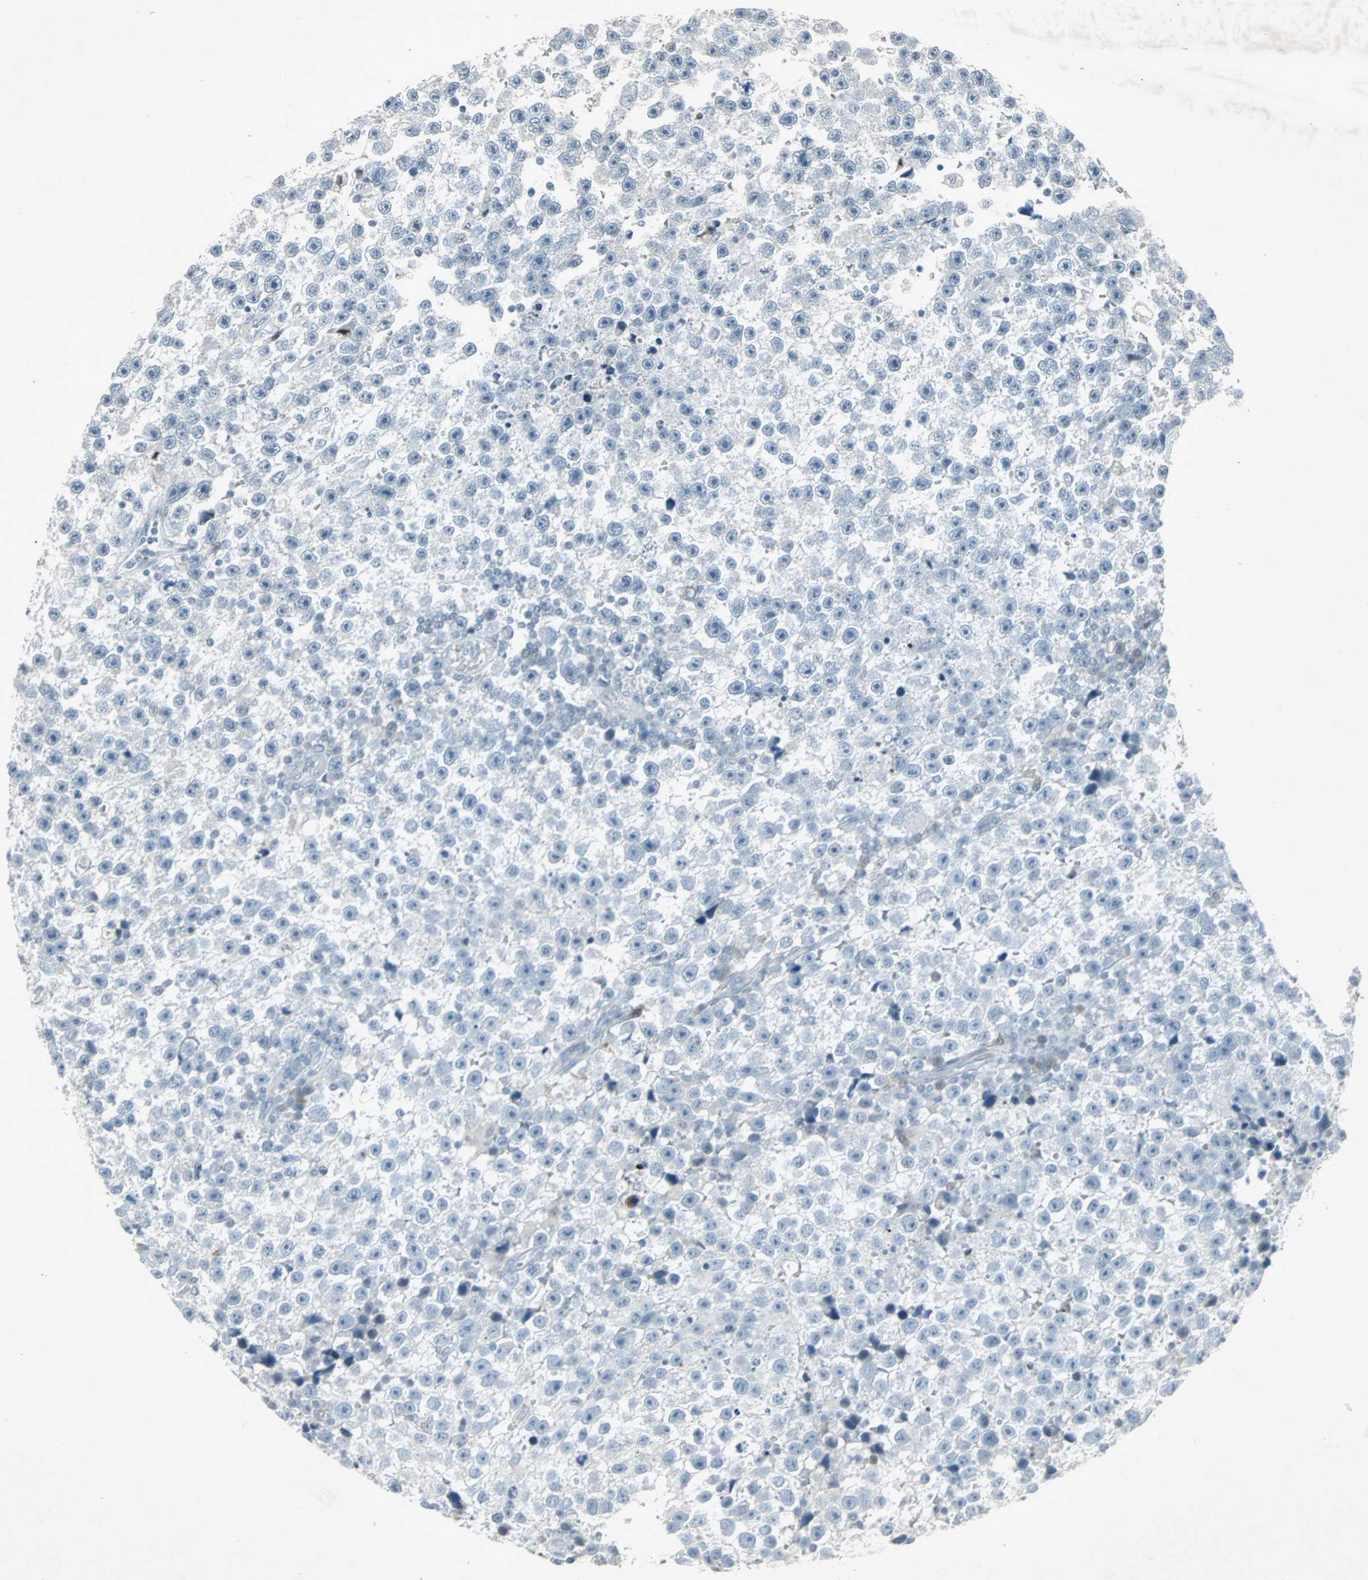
{"staining": {"intensity": "negative", "quantity": "none", "location": "none"}, "tissue": "testis cancer", "cell_type": "Tumor cells", "image_type": "cancer", "snomed": [{"axis": "morphology", "description": "Seminoma, NOS"}, {"axis": "topography", "description": "Testis"}], "caption": "Testis seminoma stained for a protein using immunohistochemistry (IHC) exhibits no positivity tumor cells.", "gene": "LANCL3", "patient": {"sex": "male", "age": 33}}